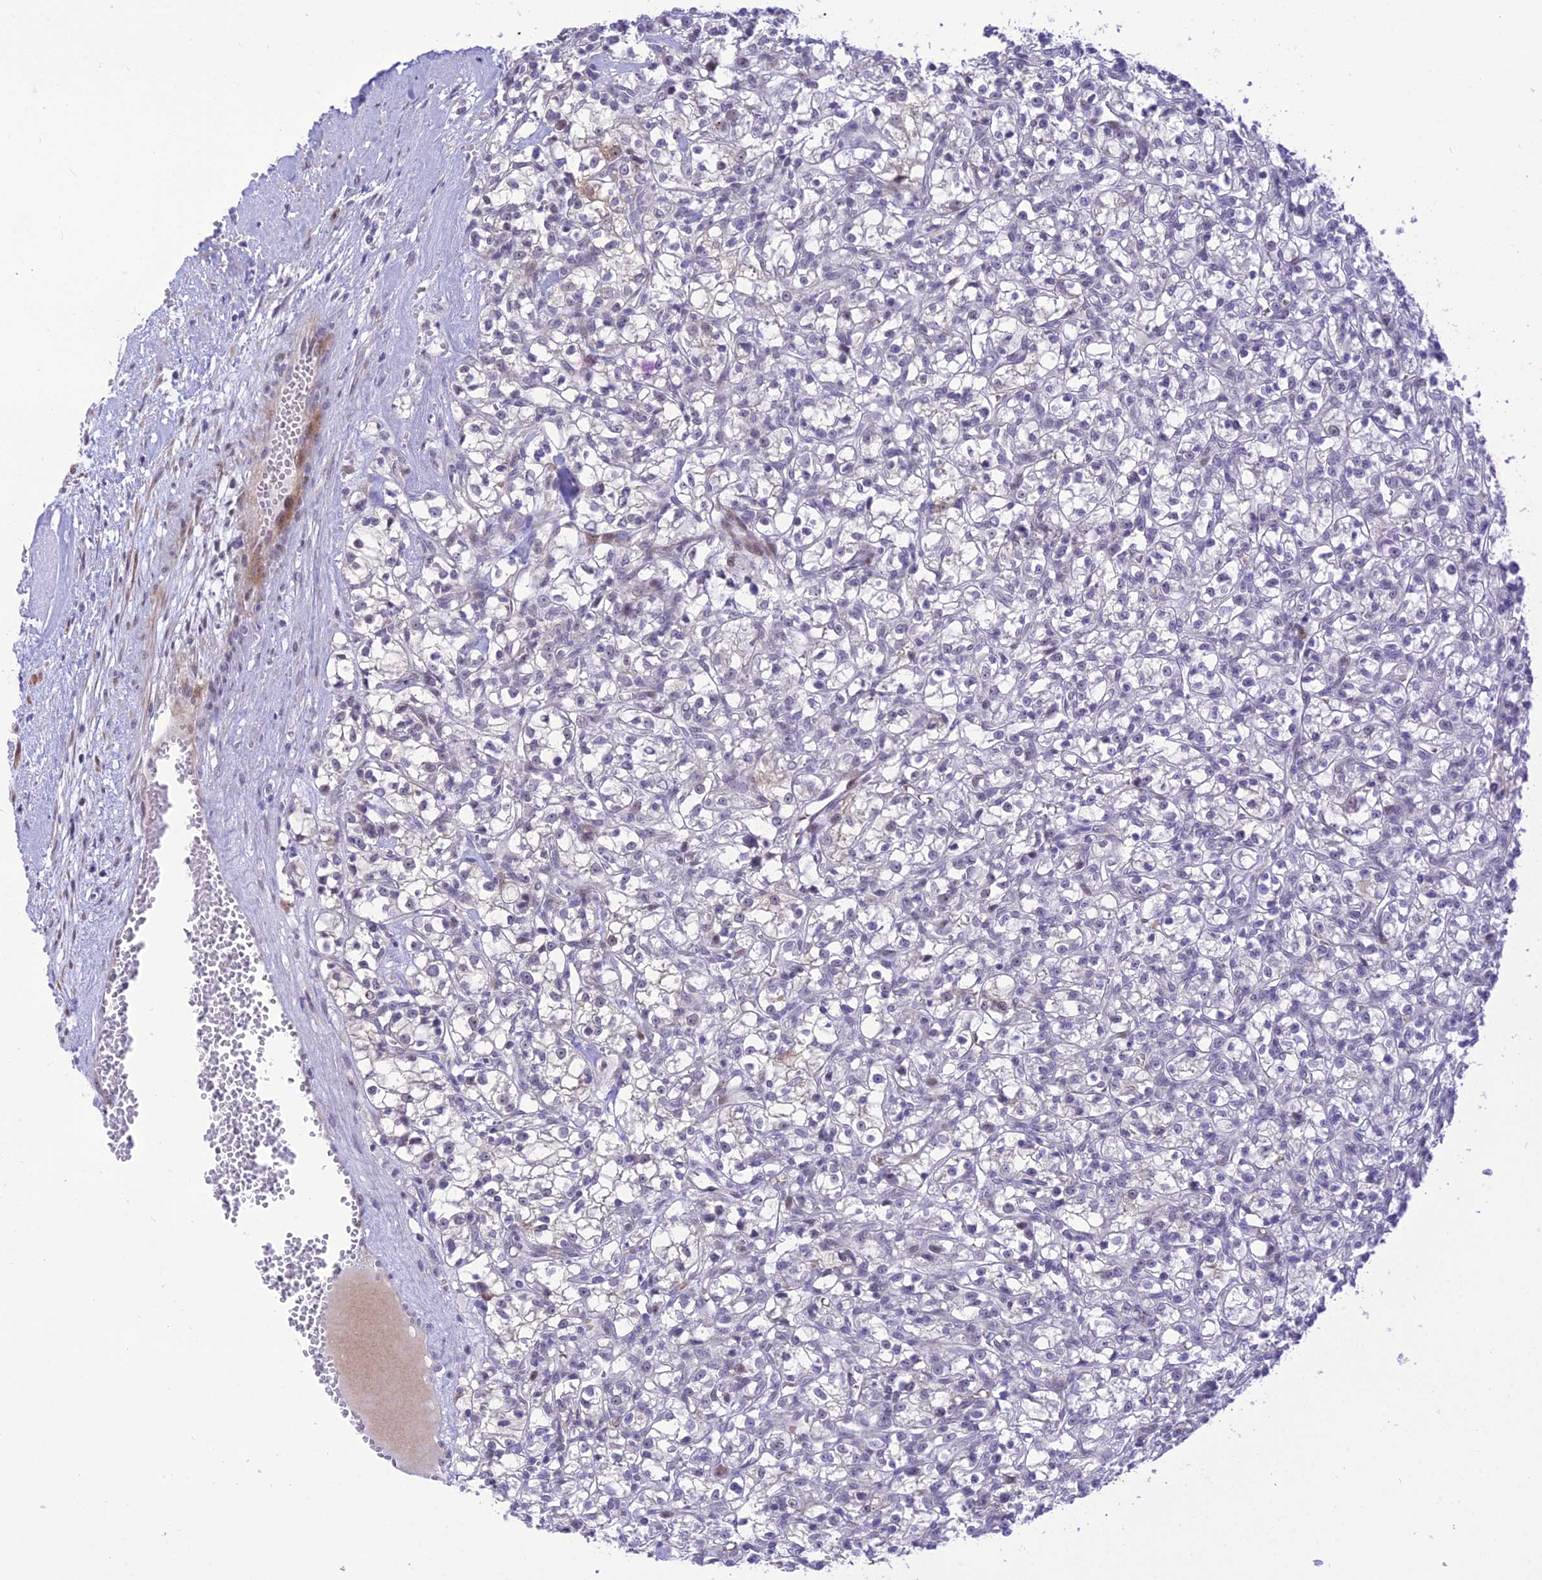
{"staining": {"intensity": "negative", "quantity": "none", "location": "none"}, "tissue": "renal cancer", "cell_type": "Tumor cells", "image_type": "cancer", "snomed": [{"axis": "morphology", "description": "Adenocarcinoma, NOS"}, {"axis": "topography", "description": "Kidney"}], "caption": "Immunohistochemistry of renal cancer (adenocarcinoma) reveals no staining in tumor cells.", "gene": "ASPDH", "patient": {"sex": "female", "age": 59}}